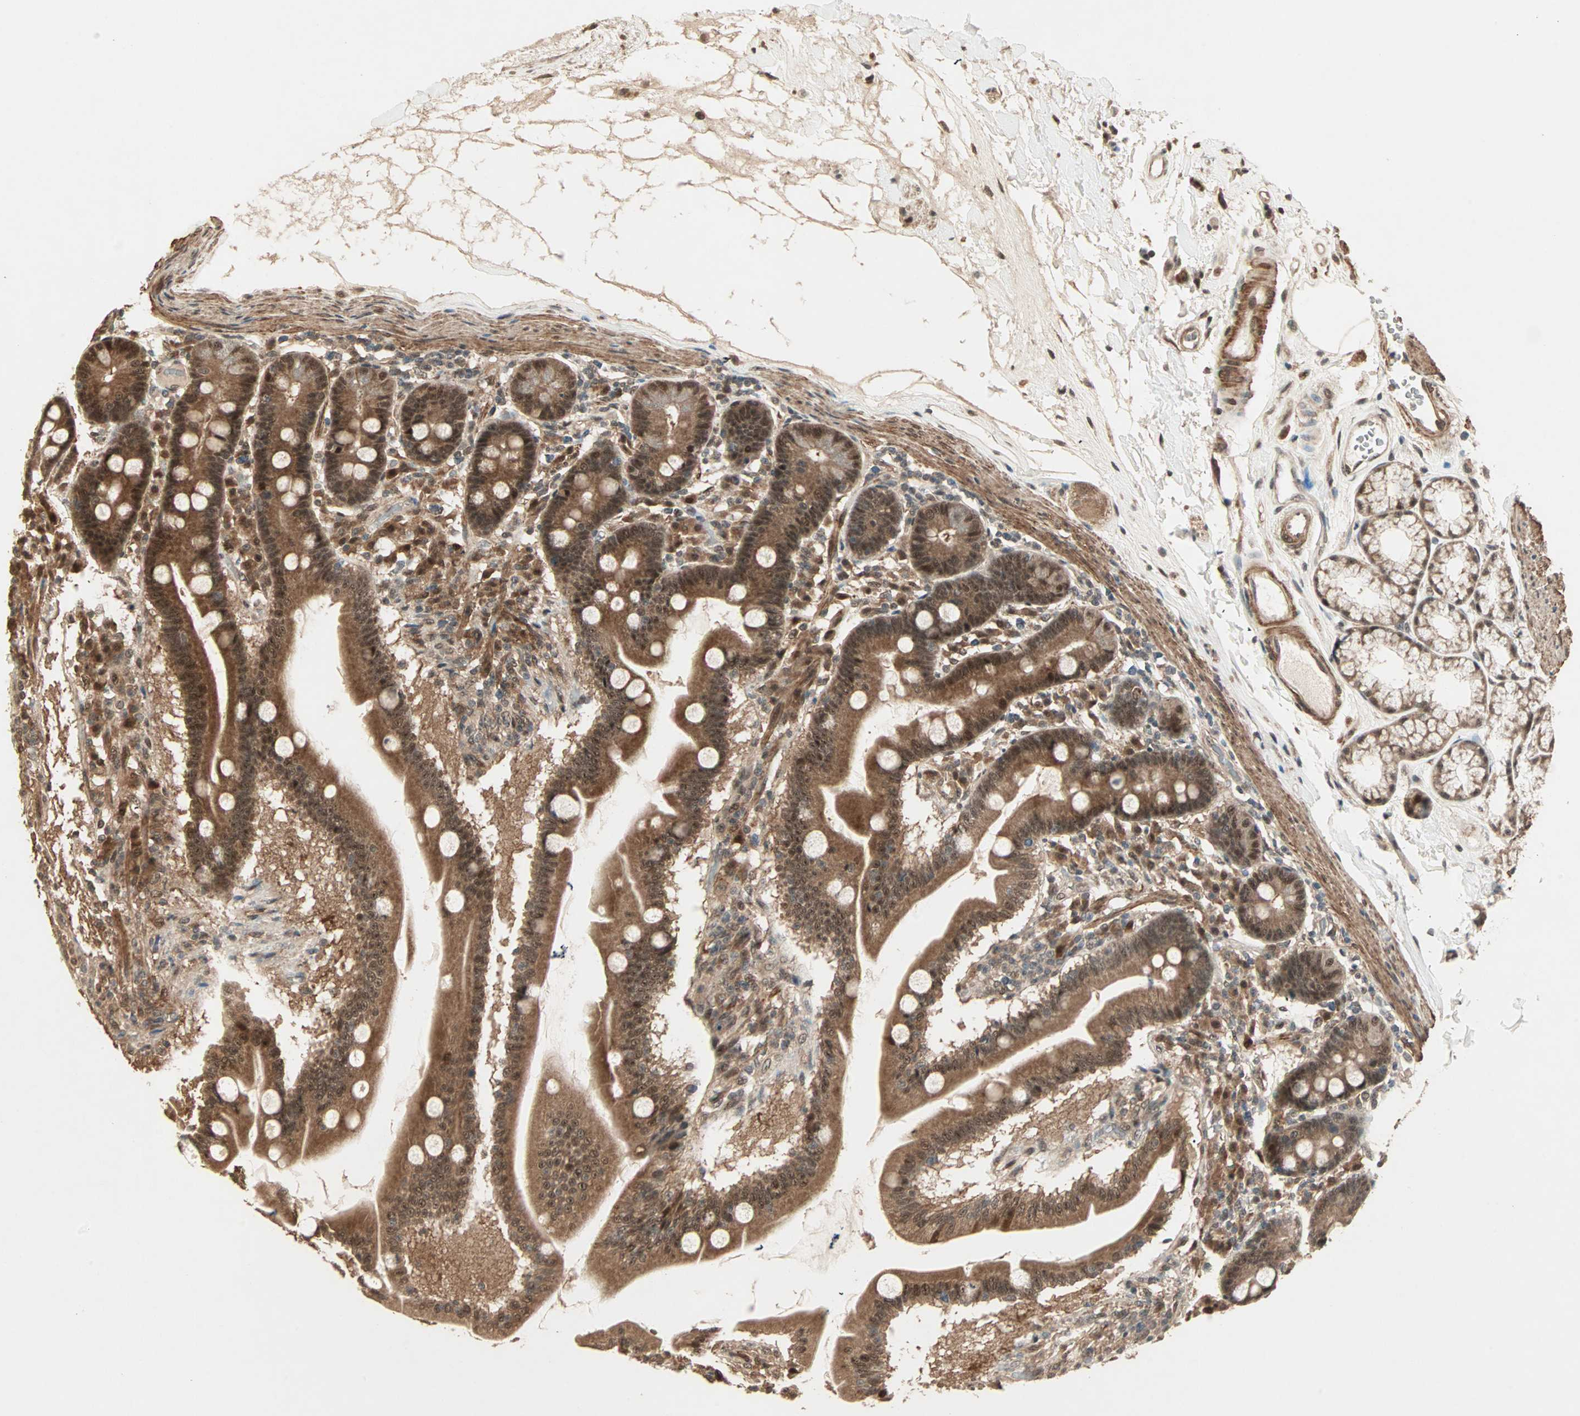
{"staining": {"intensity": "strong", "quantity": ">75%", "location": "cytoplasmic/membranous,nuclear"}, "tissue": "duodenum", "cell_type": "Glandular cells", "image_type": "normal", "snomed": [{"axis": "morphology", "description": "Normal tissue, NOS"}, {"axis": "topography", "description": "Duodenum"}], "caption": "IHC image of benign duodenum: duodenum stained using immunohistochemistry shows high levels of strong protein expression localized specifically in the cytoplasmic/membranous,nuclear of glandular cells, appearing as a cytoplasmic/membranous,nuclear brown color.", "gene": "ZSCAN31", "patient": {"sex": "female", "age": 64}}